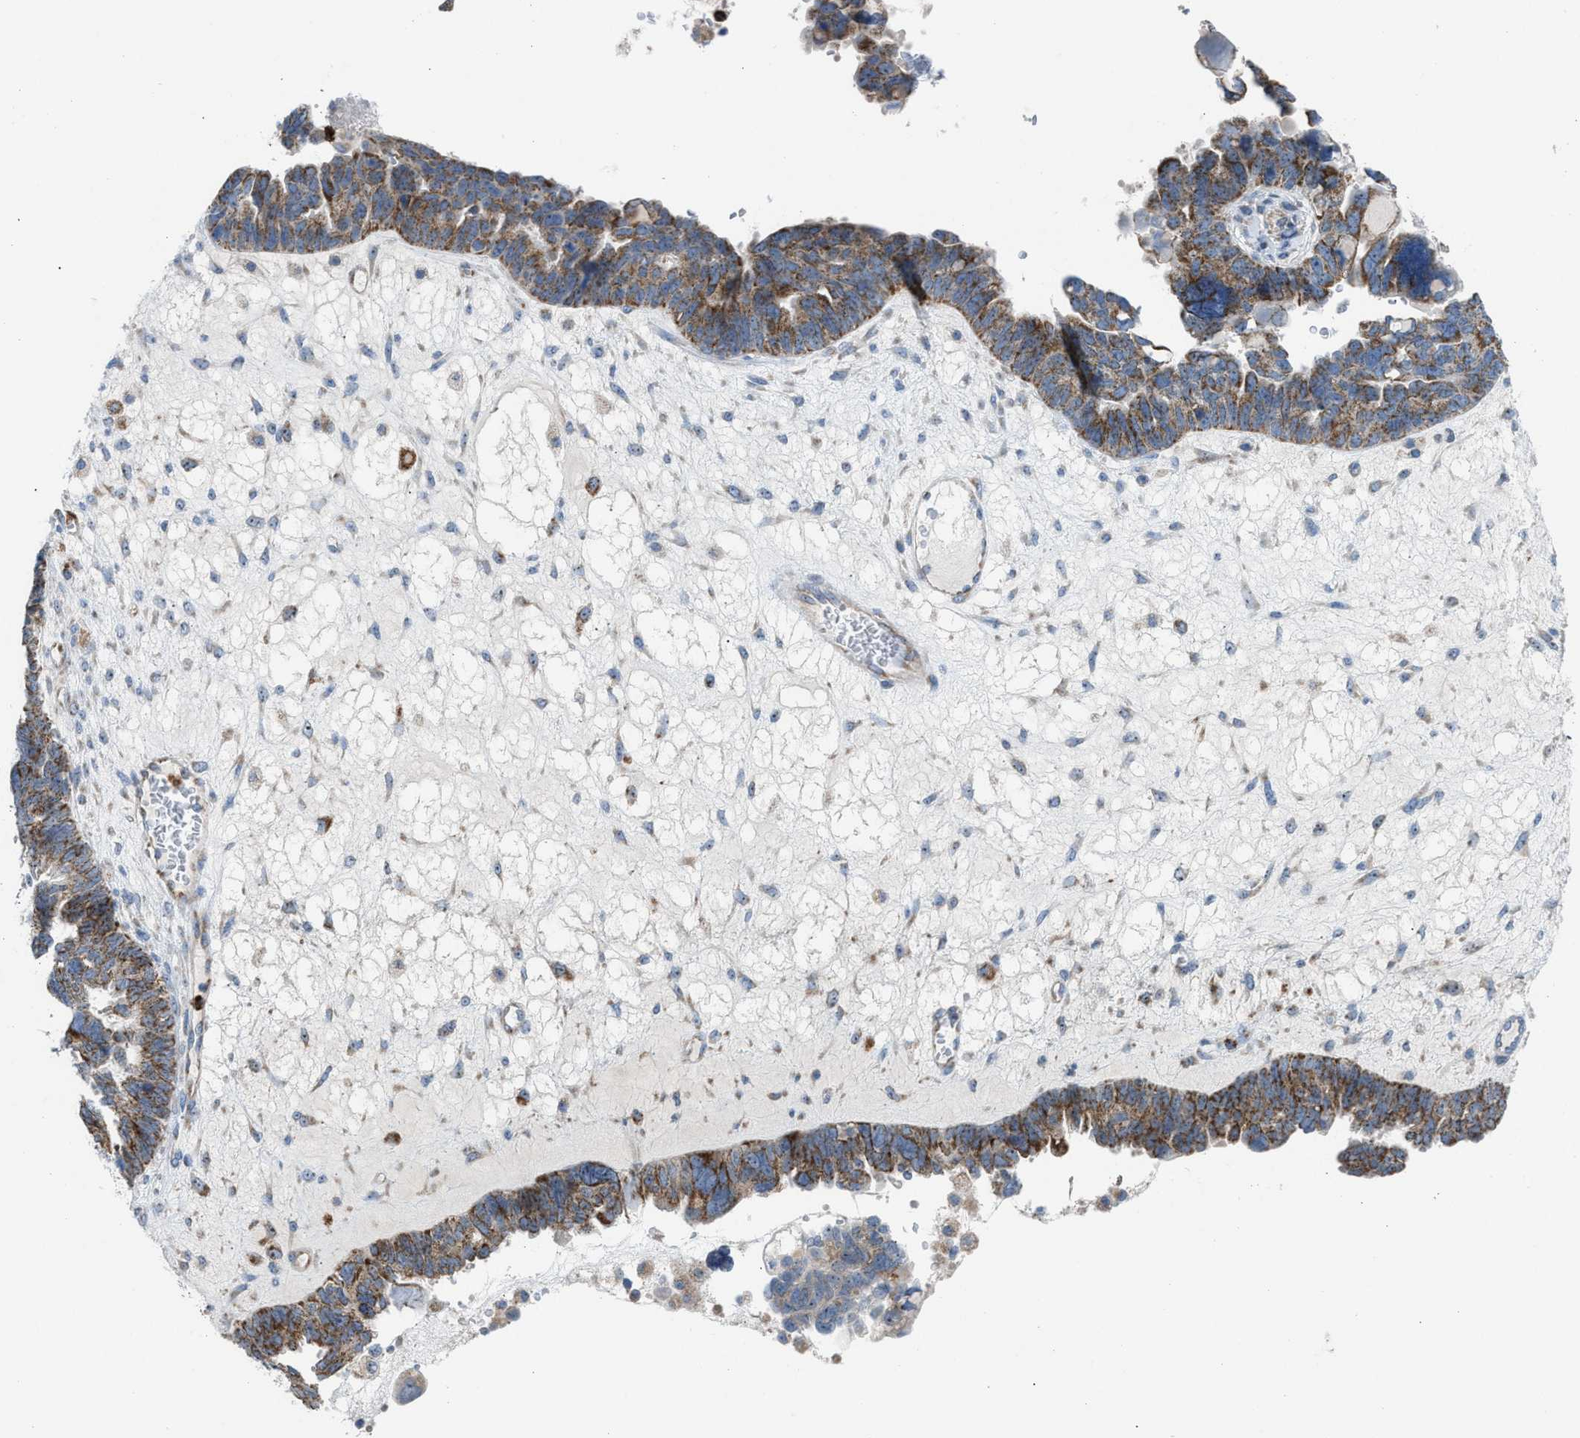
{"staining": {"intensity": "moderate", "quantity": ">75%", "location": "cytoplasmic/membranous"}, "tissue": "ovarian cancer", "cell_type": "Tumor cells", "image_type": "cancer", "snomed": [{"axis": "morphology", "description": "Cystadenocarcinoma, serous, NOS"}, {"axis": "topography", "description": "Ovary"}], "caption": "A medium amount of moderate cytoplasmic/membranous positivity is identified in approximately >75% of tumor cells in serous cystadenocarcinoma (ovarian) tissue.", "gene": "TPH1", "patient": {"sex": "female", "age": 79}}